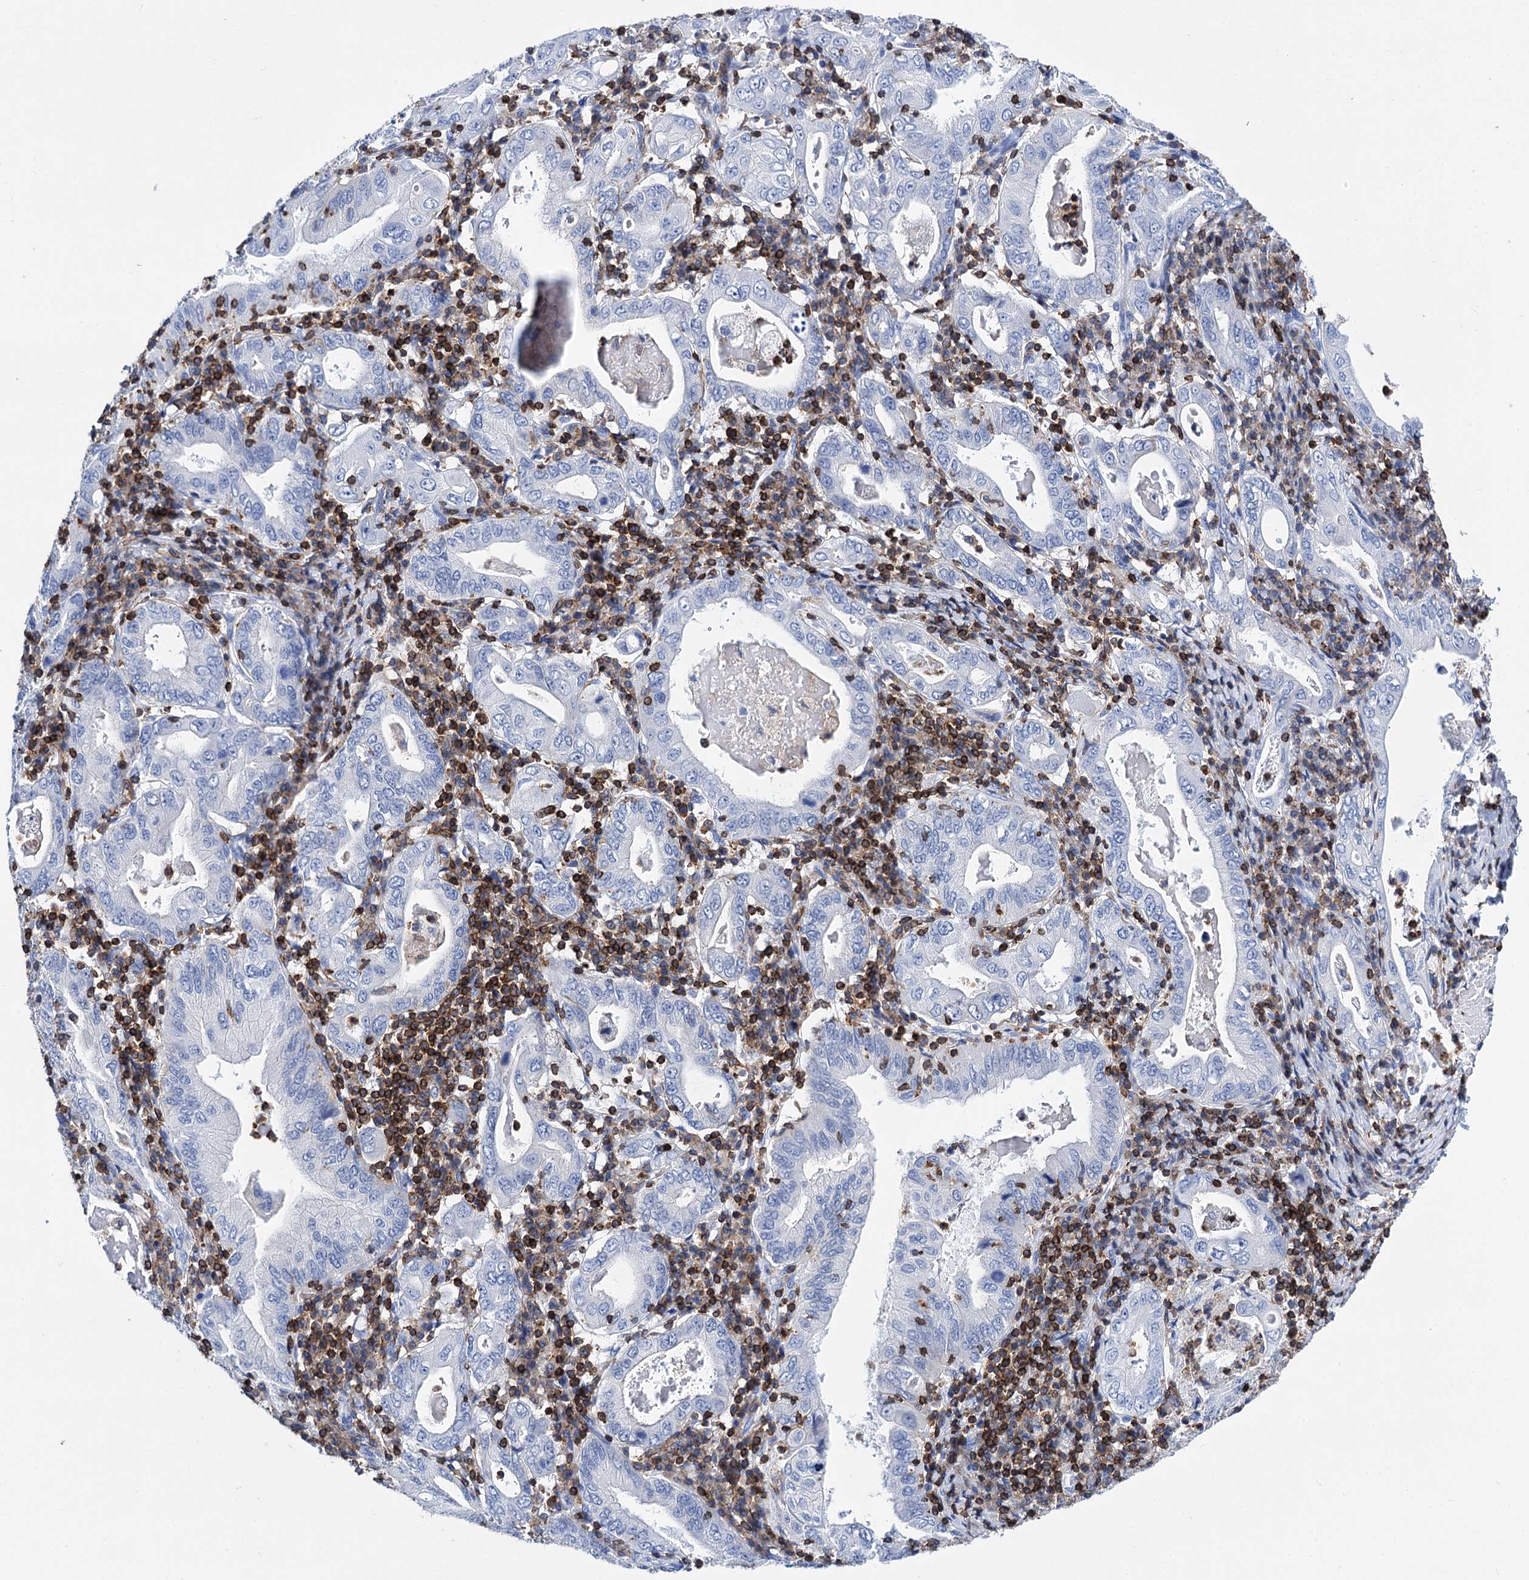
{"staining": {"intensity": "negative", "quantity": "none", "location": "none"}, "tissue": "stomach cancer", "cell_type": "Tumor cells", "image_type": "cancer", "snomed": [{"axis": "morphology", "description": "Normal tissue, NOS"}, {"axis": "morphology", "description": "Adenocarcinoma, NOS"}, {"axis": "topography", "description": "Esophagus"}, {"axis": "topography", "description": "Stomach, upper"}, {"axis": "topography", "description": "Peripheral nerve tissue"}], "caption": "Immunohistochemical staining of stomach adenocarcinoma demonstrates no significant positivity in tumor cells.", "gene": "DEF6", "patient": {"sex": "male", "age": 62}}